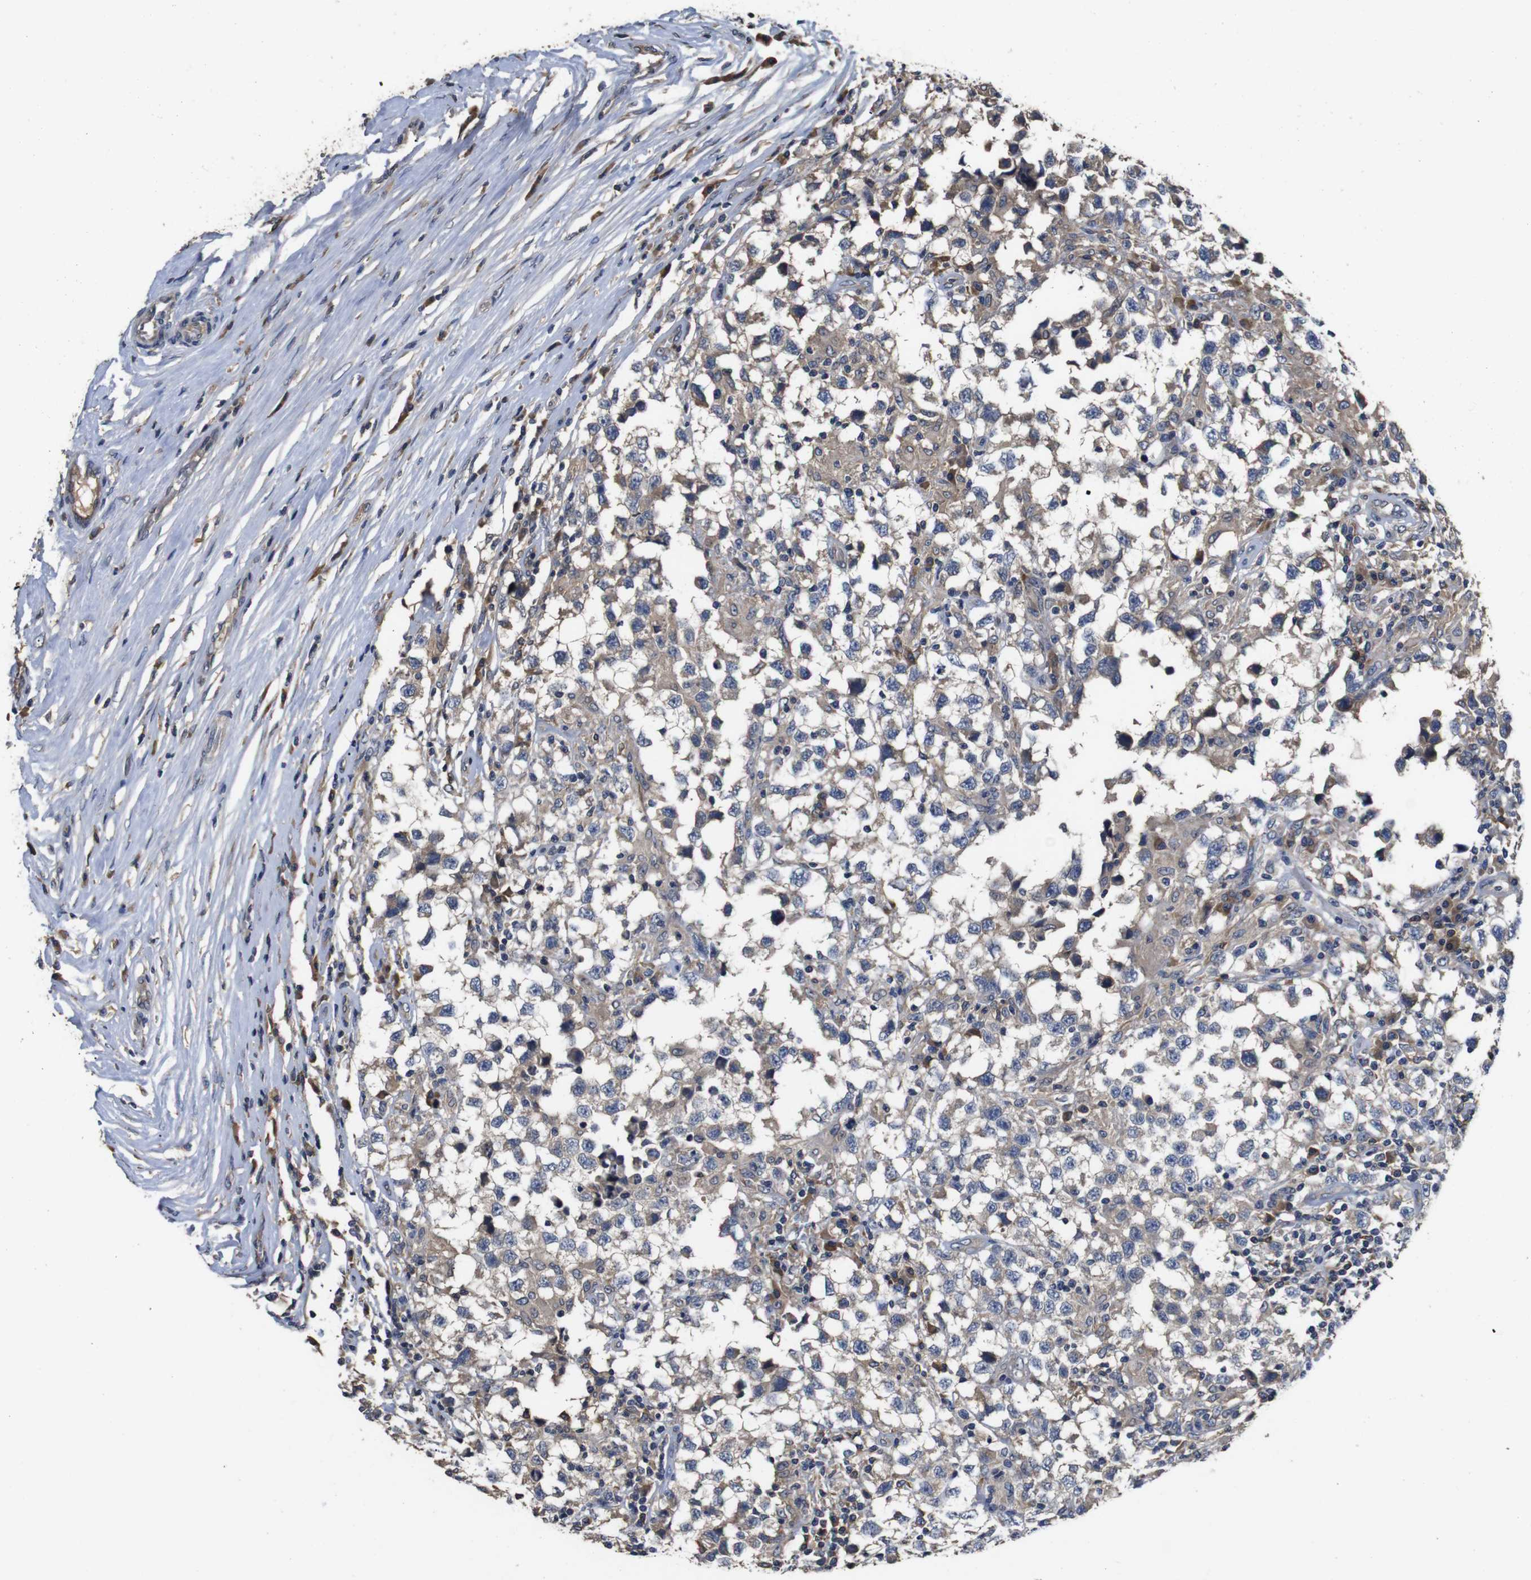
{"staining": {"intensity": "weak", "quantity": "<25%", "location": "cytoplasmic/membranous"}, "tissue": "testis cancer", "cell_type": "Tumor cells", "image_type": "cancer", "snomed": [{"axis": "morphology", "description": "Carcinoma, Embryonal, NOS"}, {"axis": "topography", "description": "Testis"}], "caption": "IHC micrograph of neoplastic tissue: human testis cancer stained with DAB (3,3'-diaminobenzidine) displays no significant protein expression in tumor cells.", "gene": "ARHGAP24", "patient": {"sex": "male", "age": 21}}